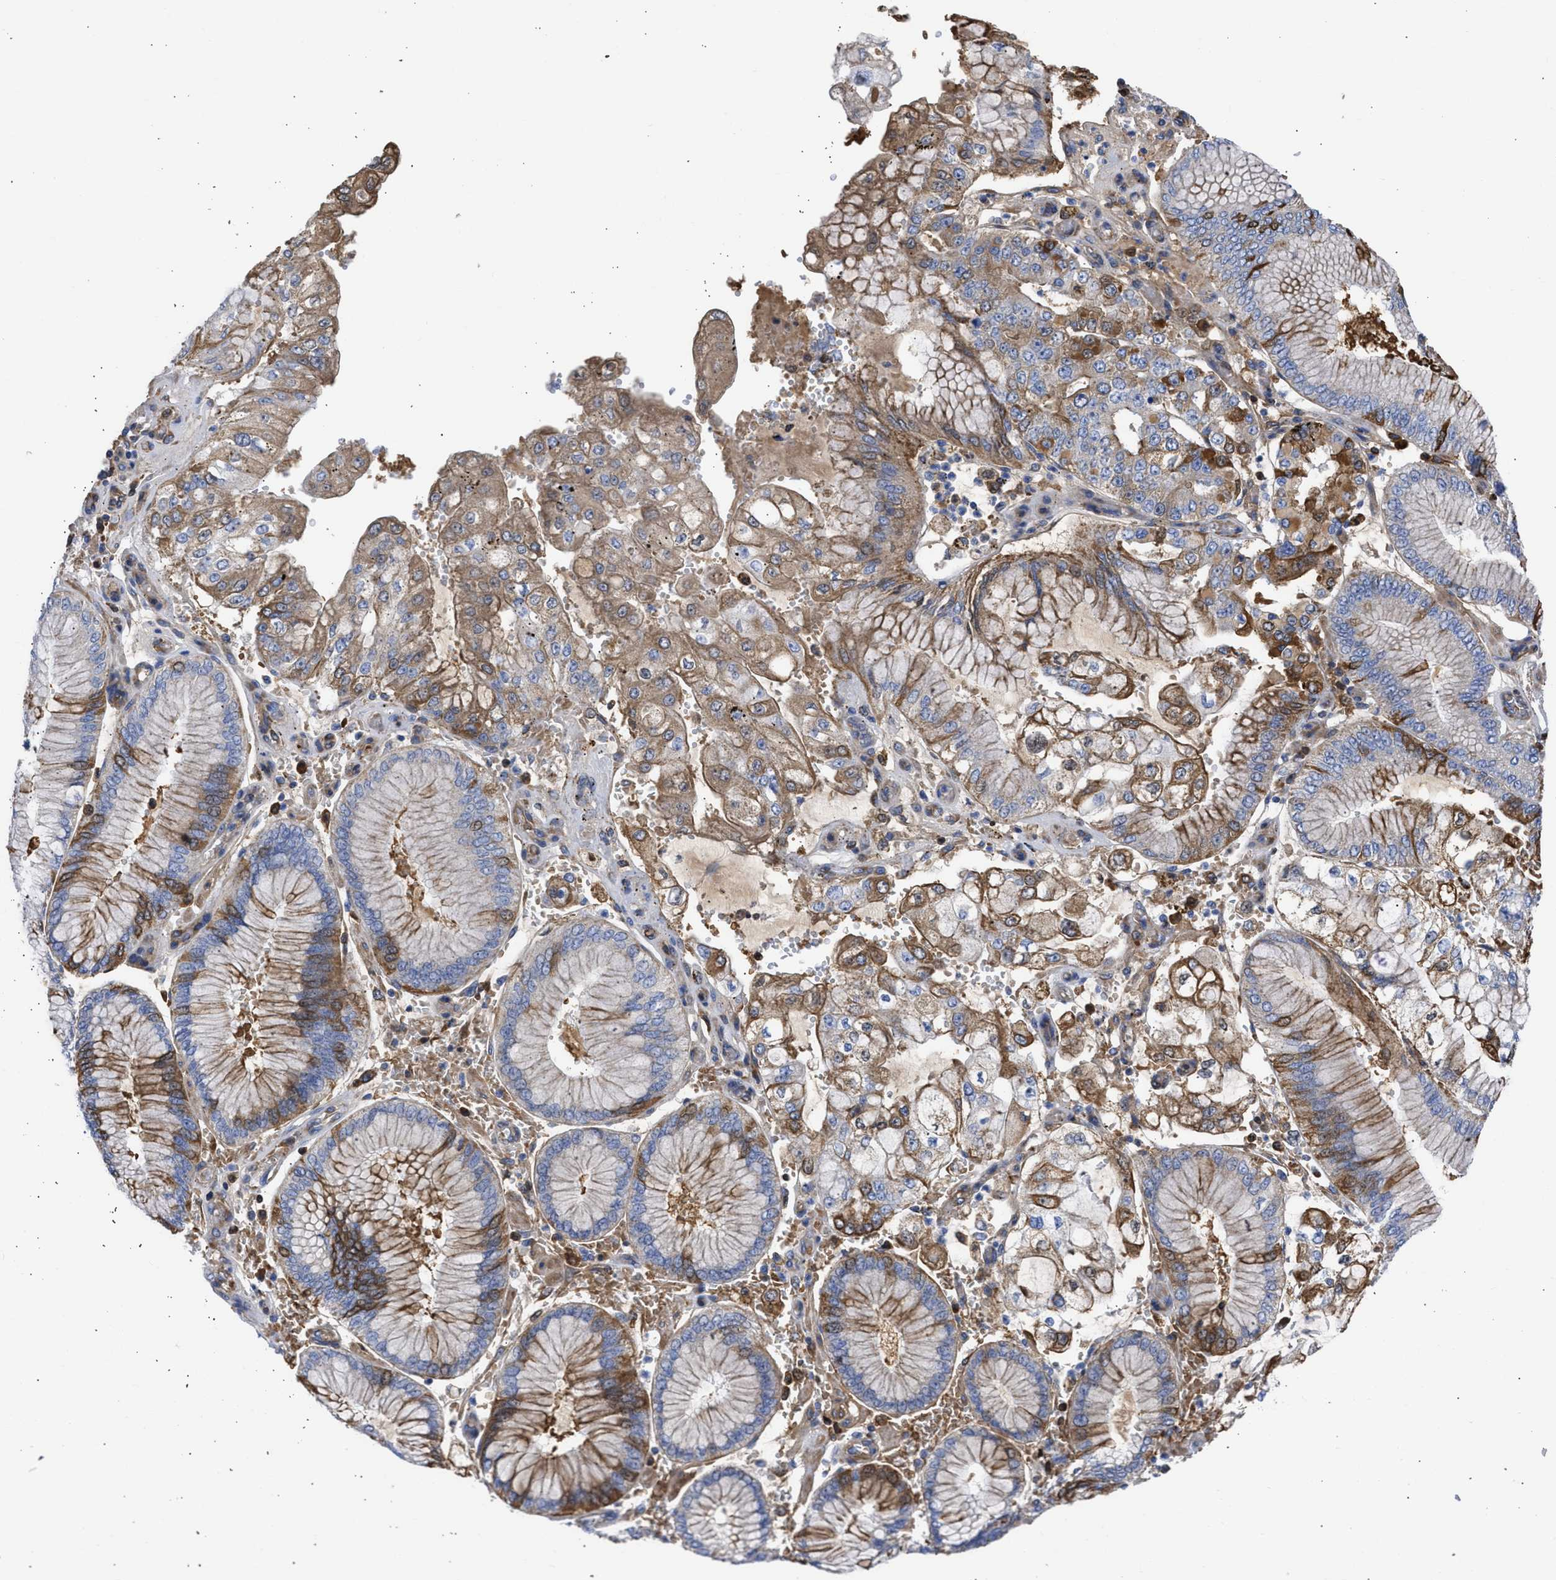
{"staining": {"intensity": "strong", "quantity": "25%-75%", "location": "cytoplasmic/membranous"}, "tissue": "stomach cancer", "cell_type": "Tumor cells", "image_type": "cancer", "snomed": [{"axis": "morphology", "description": "Adenocarcinoma, NOS"}, {"axis": "topography", "description": "Stomach"}], "caption": "Tumor cells display high levels of strong cytoplasmic/membranous expression in about 25%-75% of cells in human stomach cancer (adenocarcinoma).", "gene": "BTG3", "patient": {"sex": "male", "age": 76}}